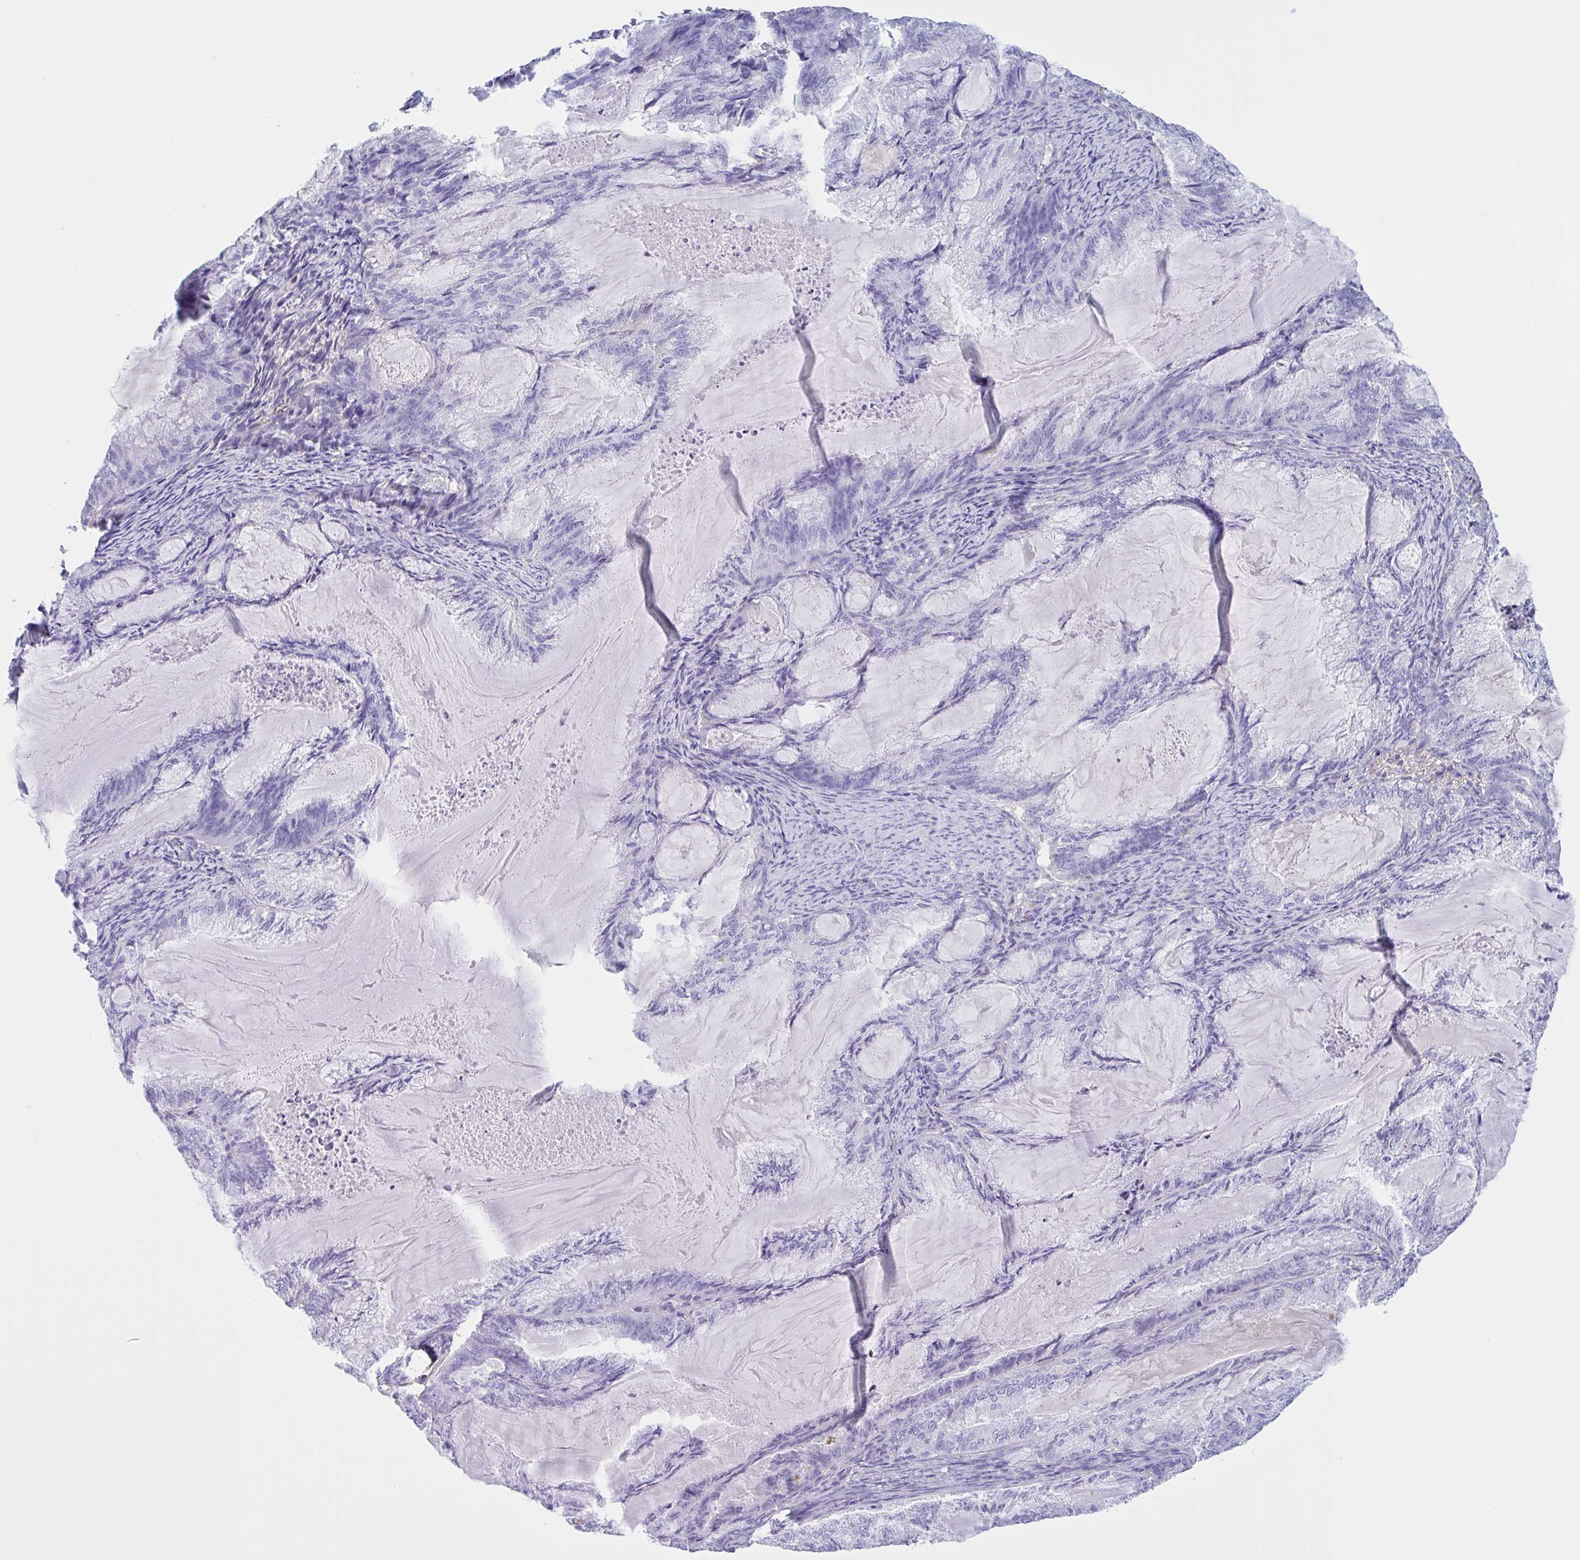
{"staining": {"intensity": "negative", "quantity": "none", "location": "none"}, "tissue": "endometrial cancer", "cell_type": "Tumor cells", "image_type": "cancer", "snomed": [{"axis": "morphology", "description": "Adenocarcinoma, NOS"}, {"axis": "topography", "description": "Endometrium"}], "caption": "High magnification brightfield microscopy of endometrial cancer stained with DAB (3,3'-diaminobenzidine) (brown) and counterstained with hematoxylin (blue): tumor cells show no significant positivity.", "gene": "LARGE2", "patient": {"sex": "female", "age": 86}}